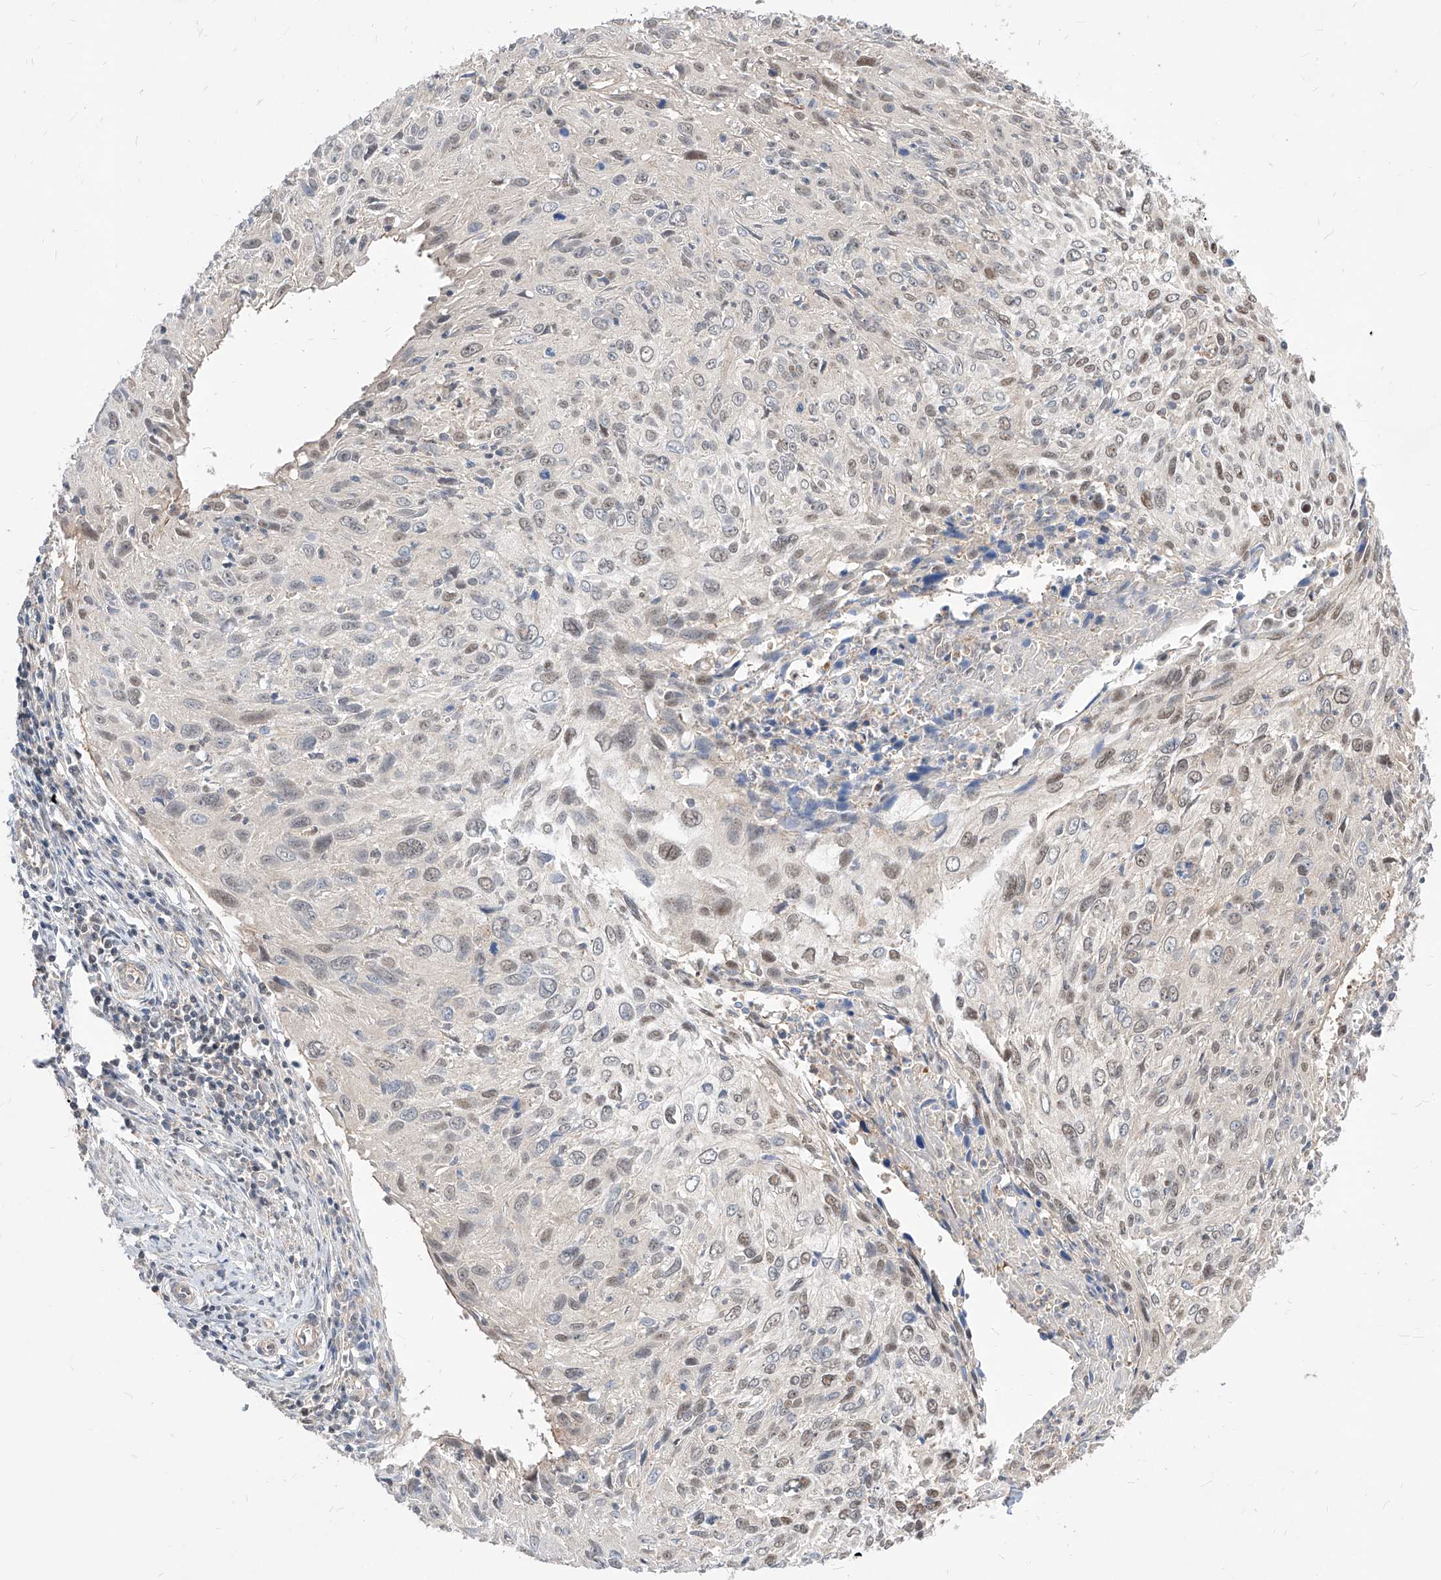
{"staining": {"intensity": "weak", "quantity": "<25%", "location": "nuclear"}, "tissue": "cervical cancer", "cell_type": "Tumor cells", "image_type": "cancer", "snomed": [{"axis": "morphology", "description": "Squamous cell carcinoma, NOS"}, {"axis": "topography", "description": "Cervix"}], "caption": "Tumor cells are negative for brown protein staining in cervical cancer.", "gene": "TSNAX", "patient": {"sex": "female", "age": 51}}